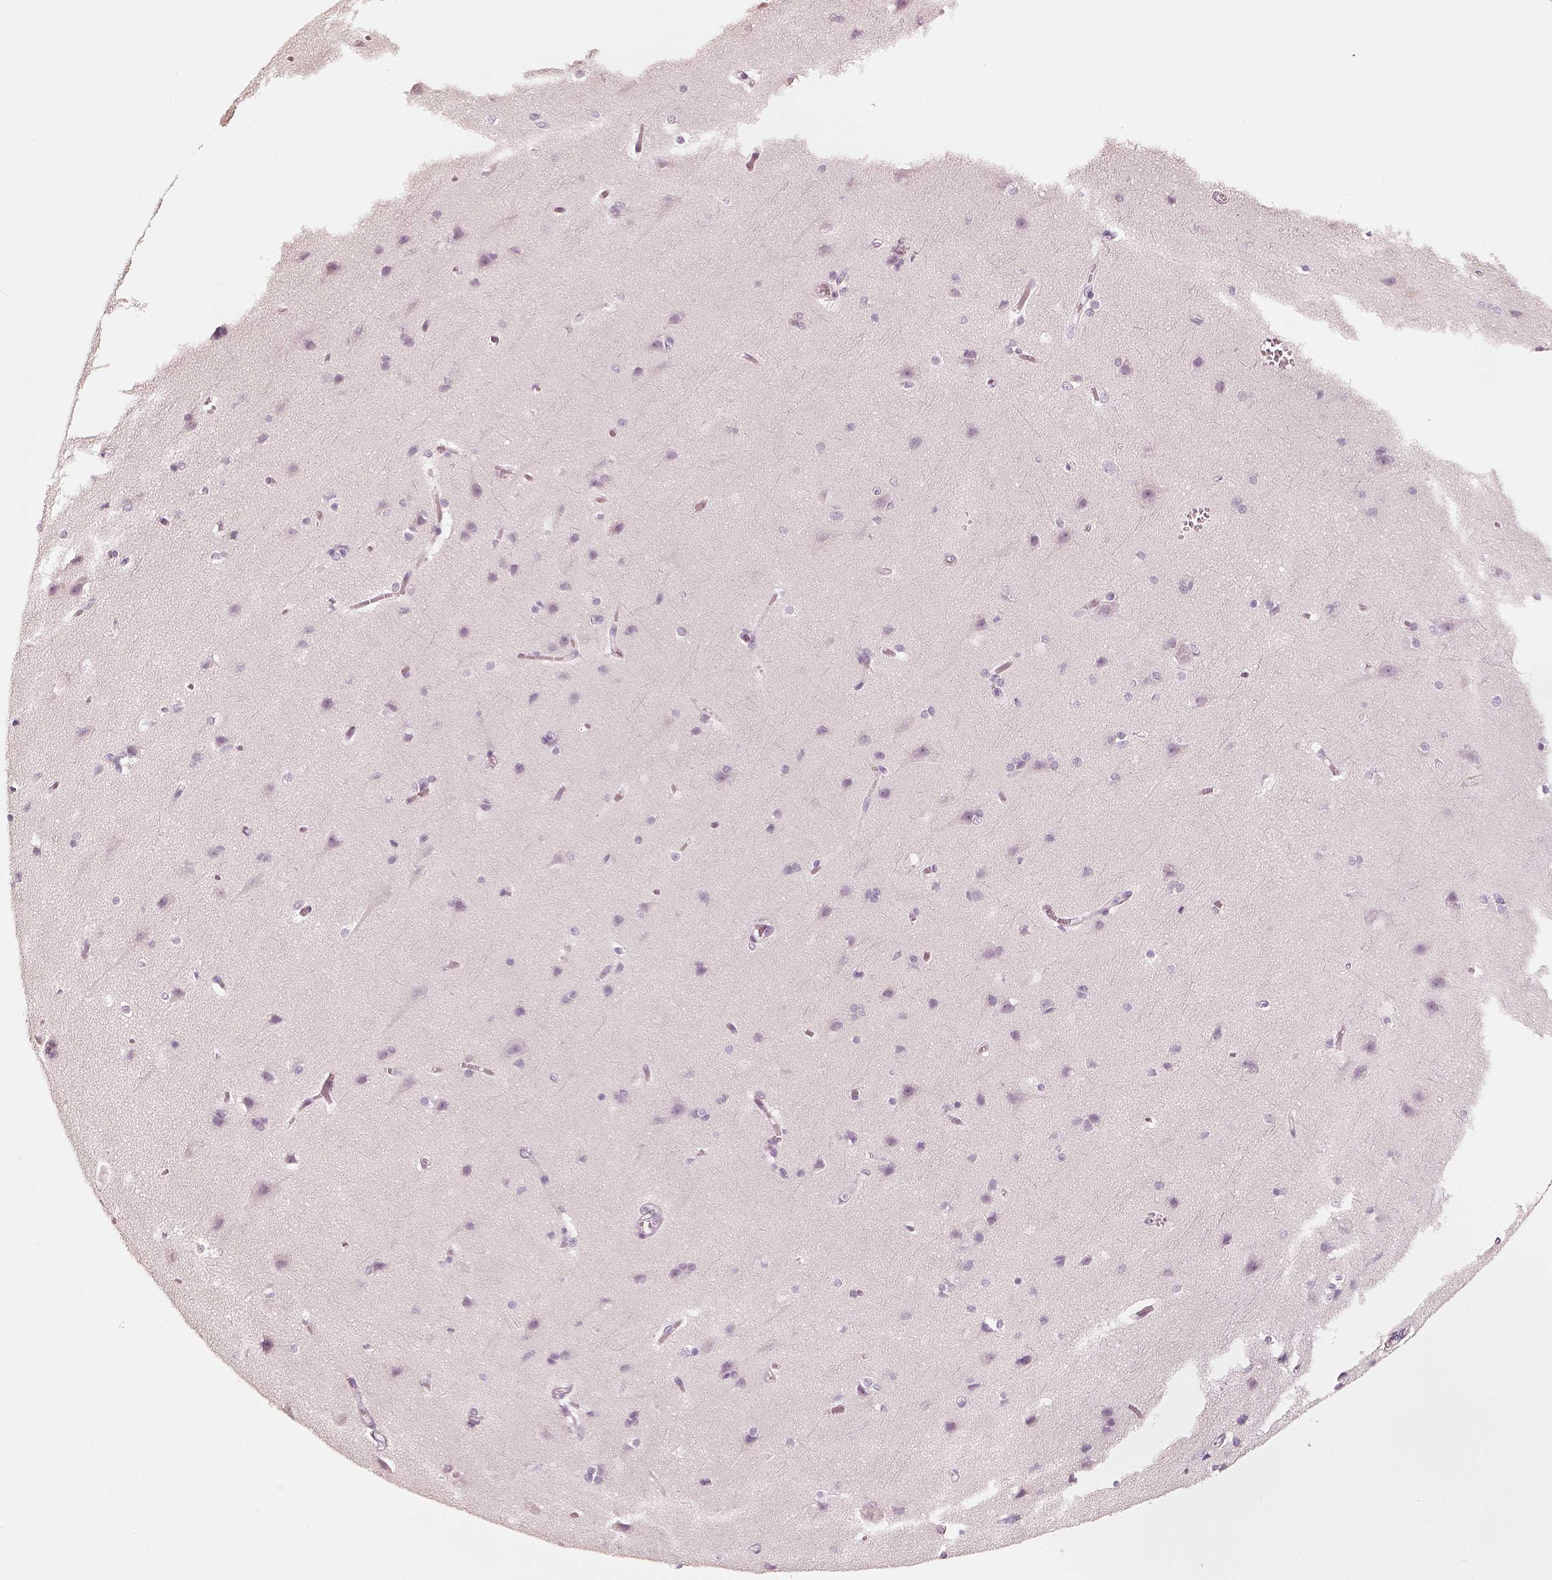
{"staining": {"intensity": "negative", "quantity": "none", "location": "none"}, "tissue": "cerebral cortex", "cell_type": "Endothelial cells", "image_type": "normal", "snomed": [{"axis": "morphology", "description": "Normal tissue, NOS"}, {"axis": "topography", "description": "Cerebral cortex"}], "caption": "Immunohistochemical staining of normal cerebral cortex demonstrates no significant positivity in endothelial cells.", "gene": "R3HDML", "patient": {"sex": "male", "age": 37}}